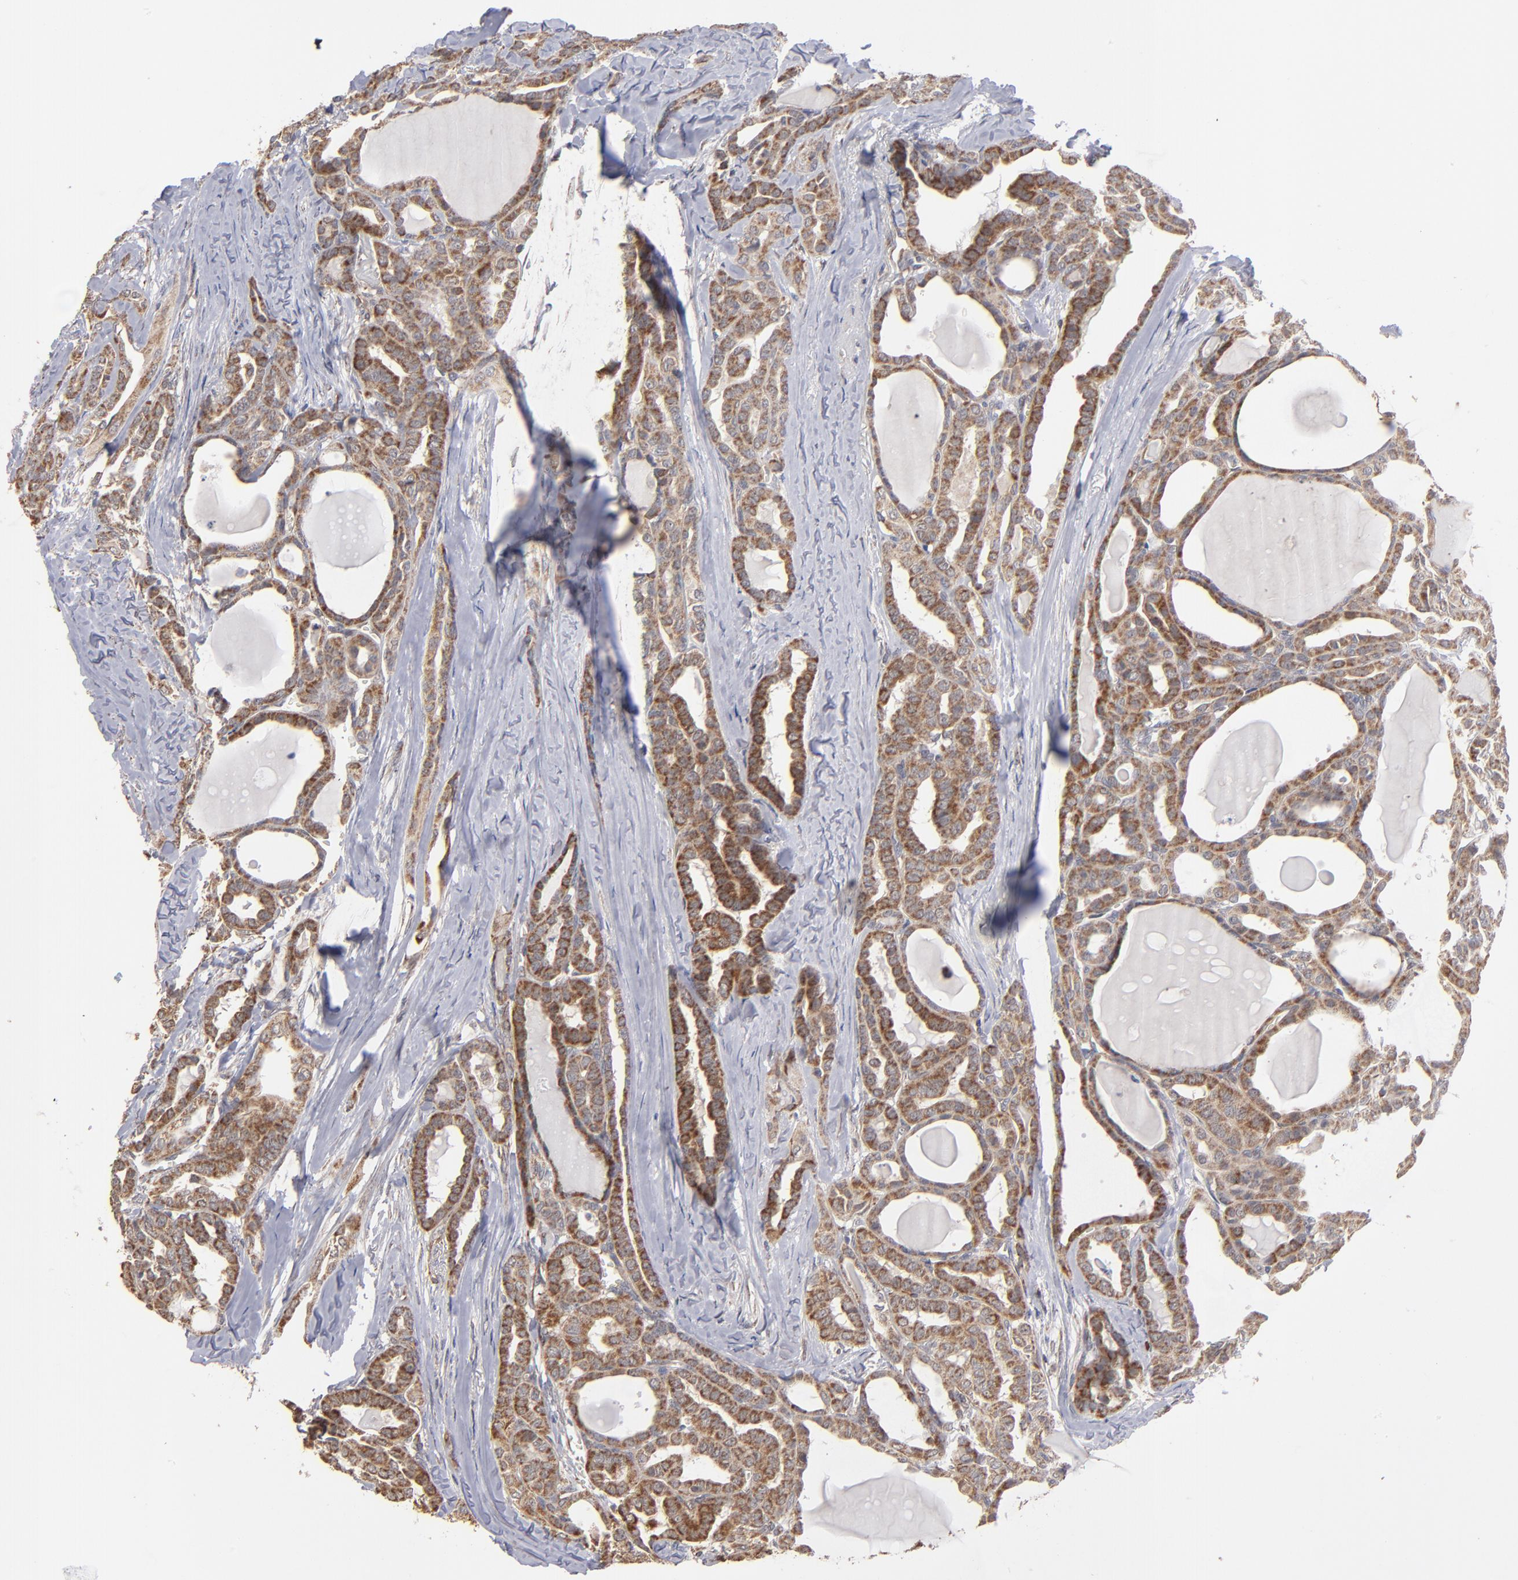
{"staining": {"intensity": "moderate", "quantity": ">75%", "location": "cytoplasmic/membranous"}, "tissue": "thyroid cancer", "cell_type": "Tumor cells", "image_type": "cancer", "snomed": [{"axis": "morphology", "description": "Carcinoma, NOS"}, {"axis": "topography", "description": "Thyroid gland"}], "caption": "An immunohistochemistry (IHC) photomicrograph of neoplastic tissue is shown. Protein staining in brown labels moderate cytoplasmic/membranous positivity in thyroid cancer within tumor cells.", "gene": "MIPOL1", "patient": {"sex": "female", "age": 91}}